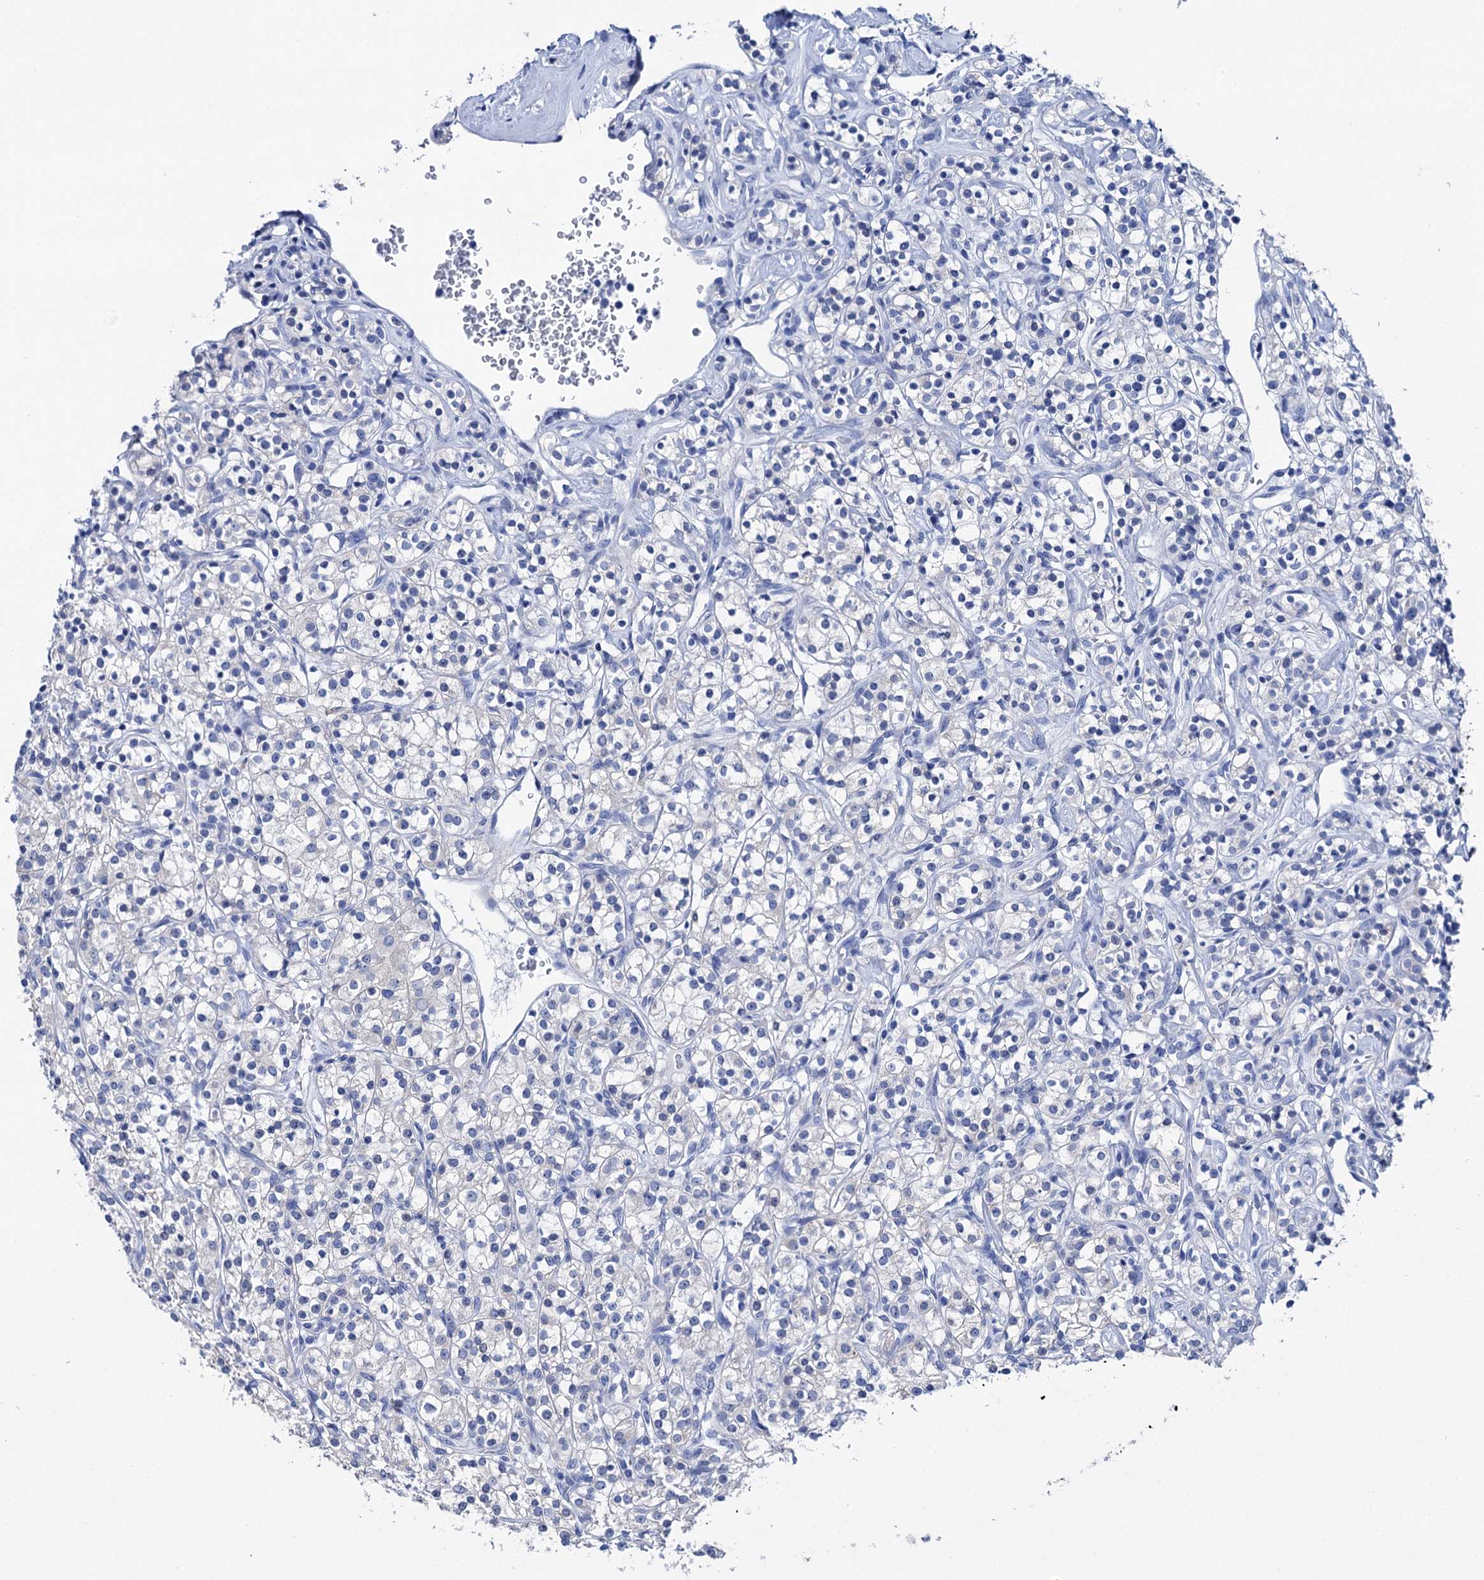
{"staining": {"intensity": "negative", "quantity": "none", "location": "none"}, "tissue": "renal cancer", "cell_type": "Tumor cells", "image_type": "cancer", "snomed": [{"axis": "morphology", "description": "Adenocarcinoma, NOS"}, {"axis": "topography", "description": "Kidney"}], "caption": "High power microscopy micrograph of an immunohistochemistry (IHC) micrograph of renal cancer (adenocarcinoma), revealing no significant positivity in tumor cells.", "gene": "BRINP1", "patient": {"sex": "male", "age": 77}}